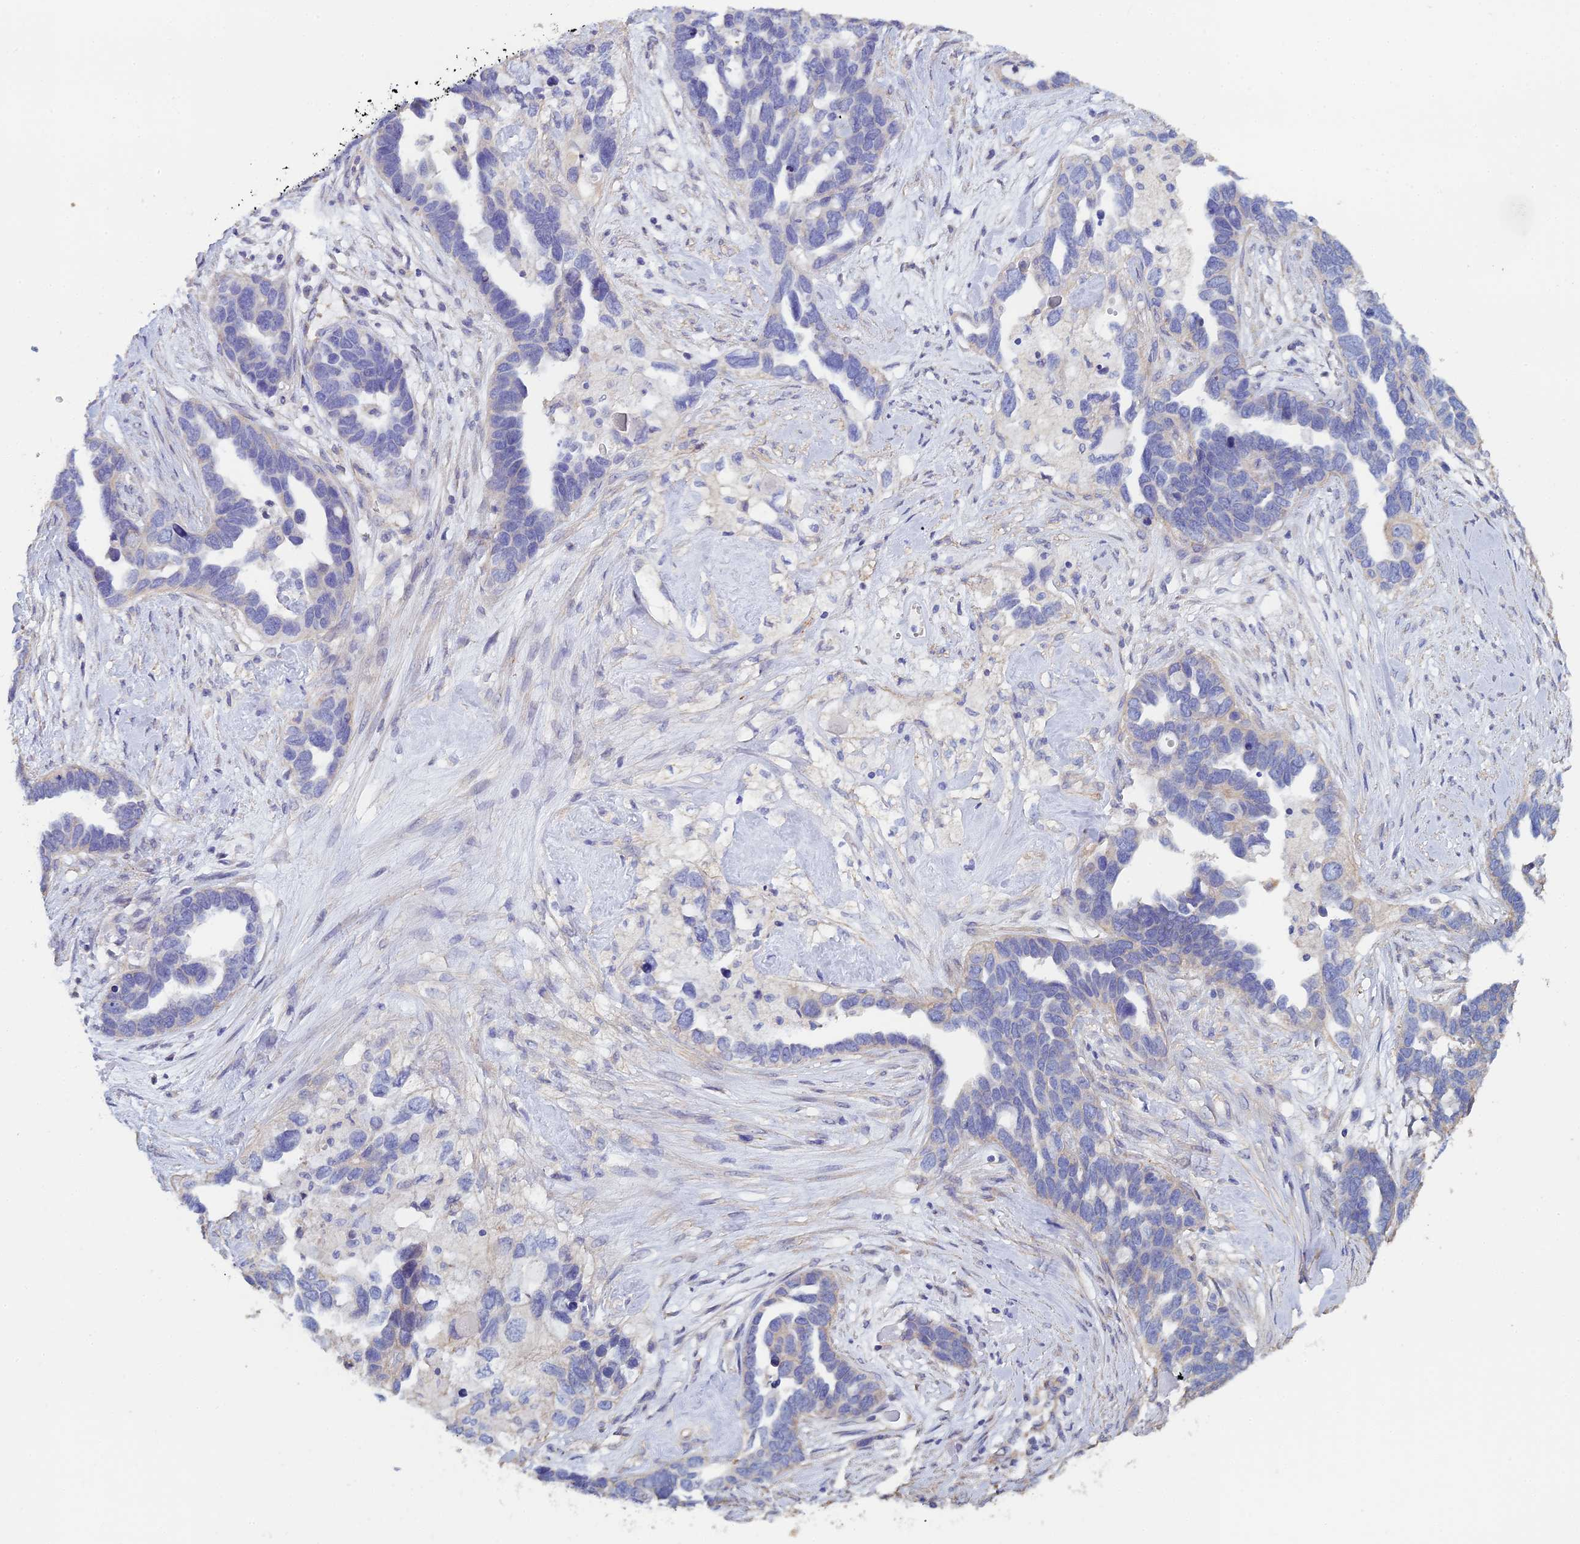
{"staining": {"intensity": "negative", "quantity": "none", "location": "none"}, "tissue": "ovarian cancer", "cell_type": "Tumor cells", "image_type": "cancer", "snomed": [{"axis": "morphology", "description": "Cystadenocarcinoma, serous, NOS"}, {"axis": "topography", "description": "Ovary"}], "caption": "This histopathology image is of ovarian cancer (serous cystadenocarcinoma) stained with immunohistochemistry (IHC) to label a protein in brown with the nuclei are counter-stained blue. There is no staining in tumor cells.", "gene": "PCDHA5", "patient": {"sex": "female", "age": 54}}